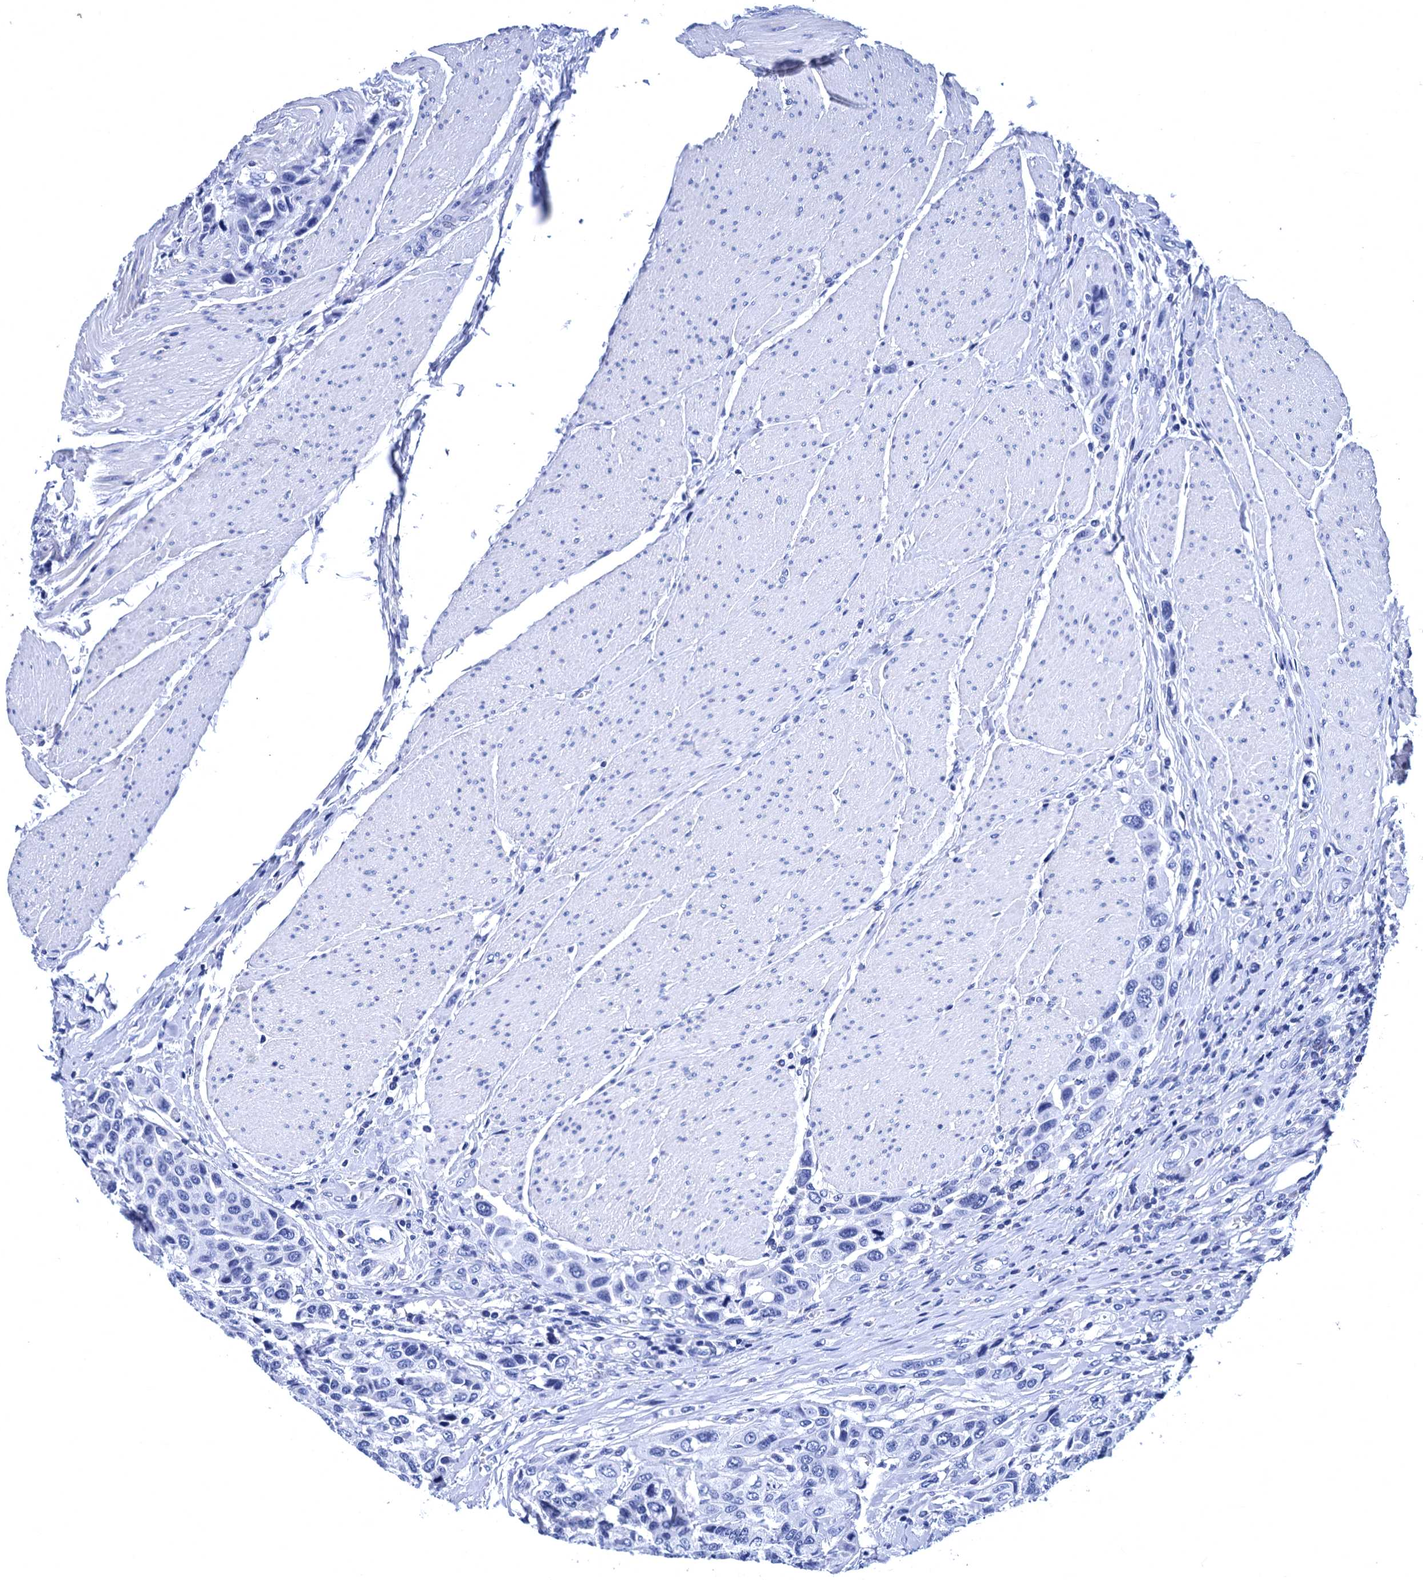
{"staining": {"intensity": "negative", "quantity": "none", "location": "none"}, "tissue": "urothelial cancer", "cell_type": "Tumor cells", "image_type": "cancer", "snomed": [{"axis": "morphology", "description": "Urothelial carcinoma, High grade"}, {"axis": "topography", "description": "Urinary bladder"}], "caption": "IHC photomicrograph of neoplastic tissue: human urothelial cancer stained with DAB demonstrates no significant protein positivity in tumor cells. The staining was performed using DAB (3,3'-diaminobenzidine) to visualize the protein expression in brown, while the nuclei were stained in blue with hematoxylin (Magnification: 20x).", "gene": "MYBPC3", "patient": {"sex": "male", "age": 50}}